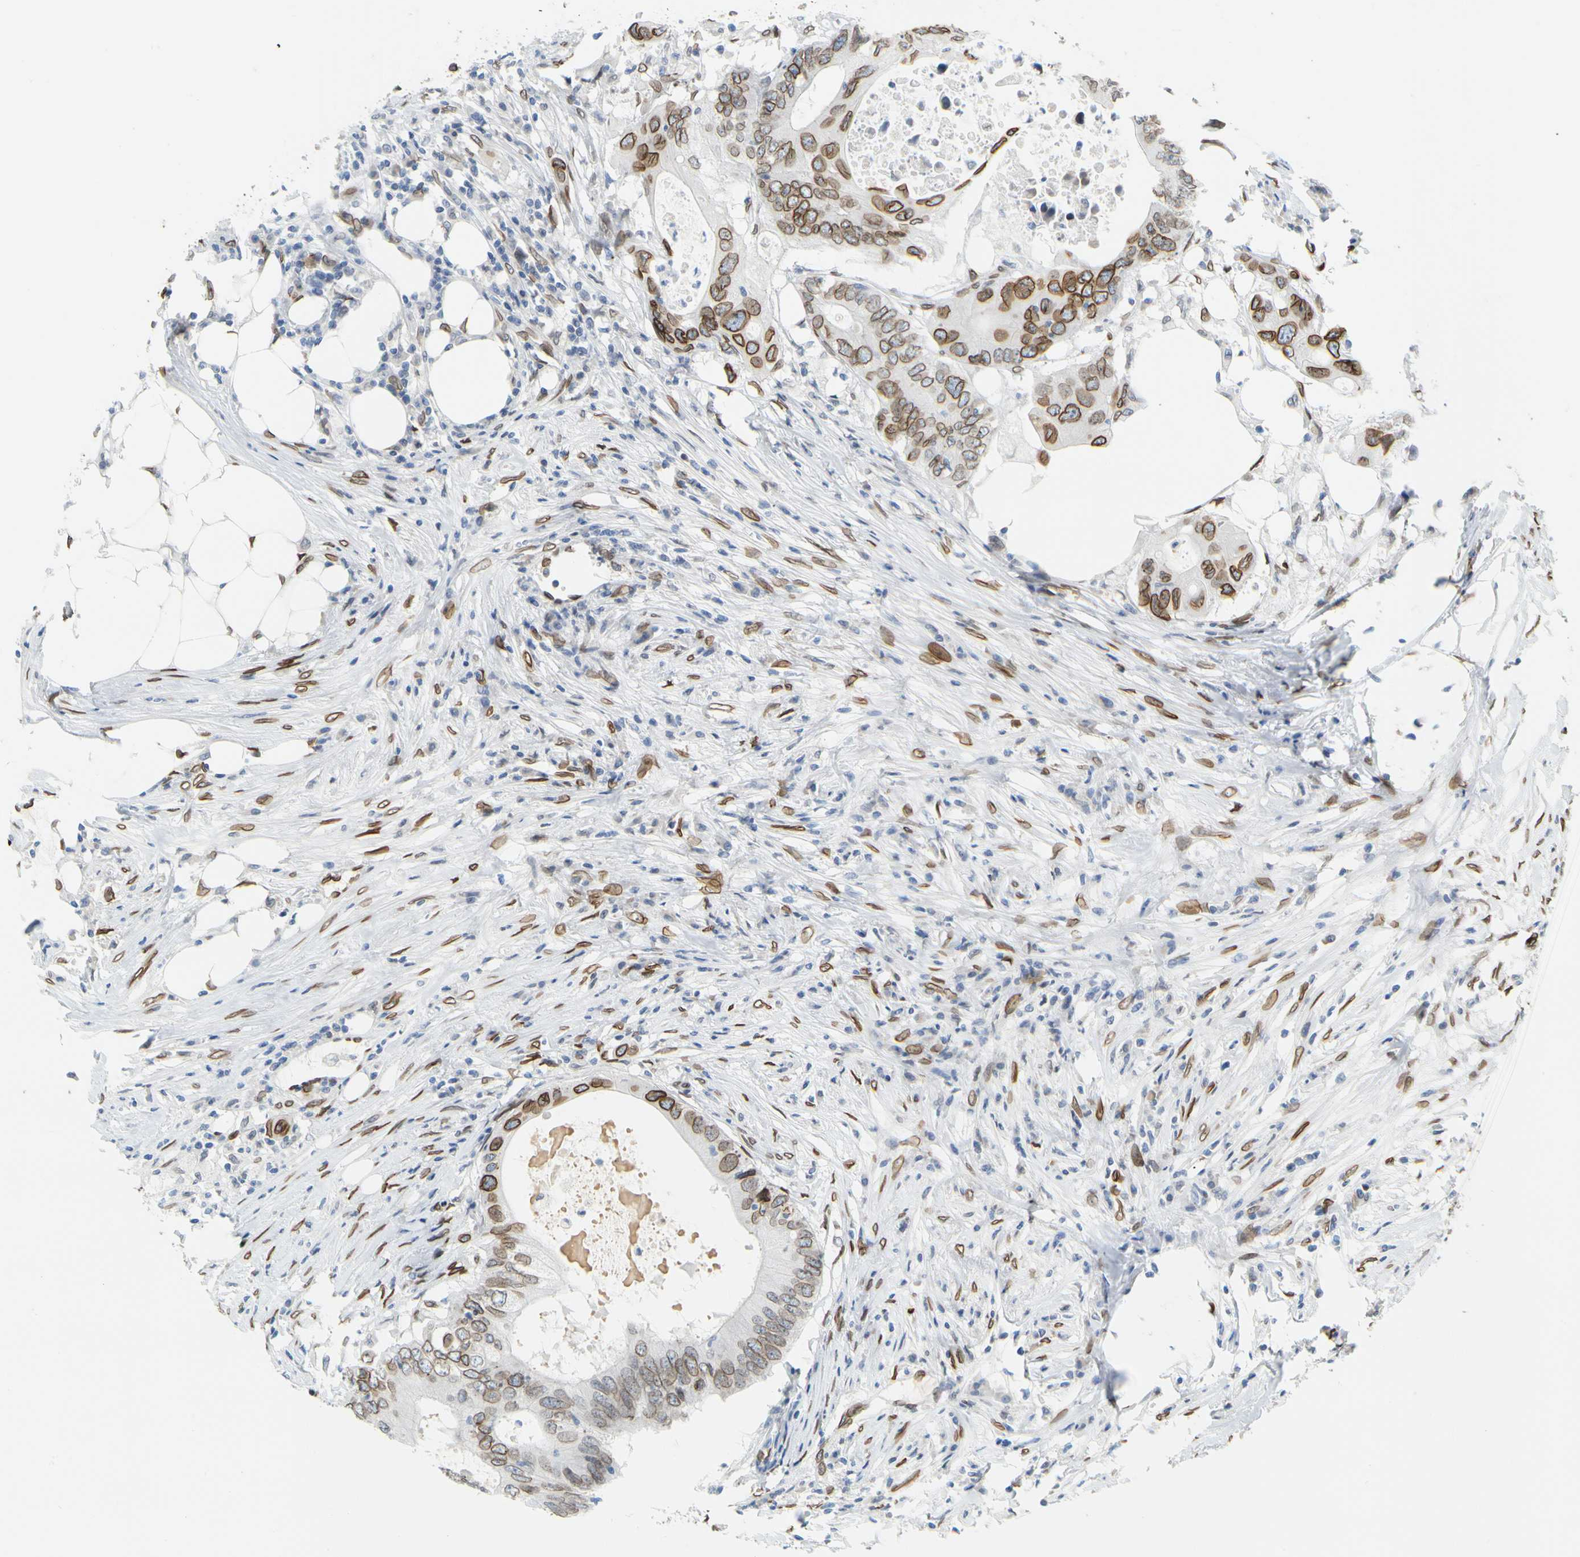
{"staining": {"intensity": "moderate", "quantity": ">75%", "location": "cytoplasmic/membranous,nuclear"}, "tissue": "colorectal cancer", "cell_type": "Tumor cells", "image_type": "cancer", "snomed": [{"axis": "morphology", "description": "Adenocarcinoma, NOS"}, {"axis": "topography", "description": "Colon"}], "caption": "Human colorectal adenocarcinoma stained for a protein (brown) shows moderate cytoplasmic/membranous and nuclear positive positivity in approximately >75% of tumor cells.", "gene": "SUN1", "patient": {"sex": "male", "age": 71}}